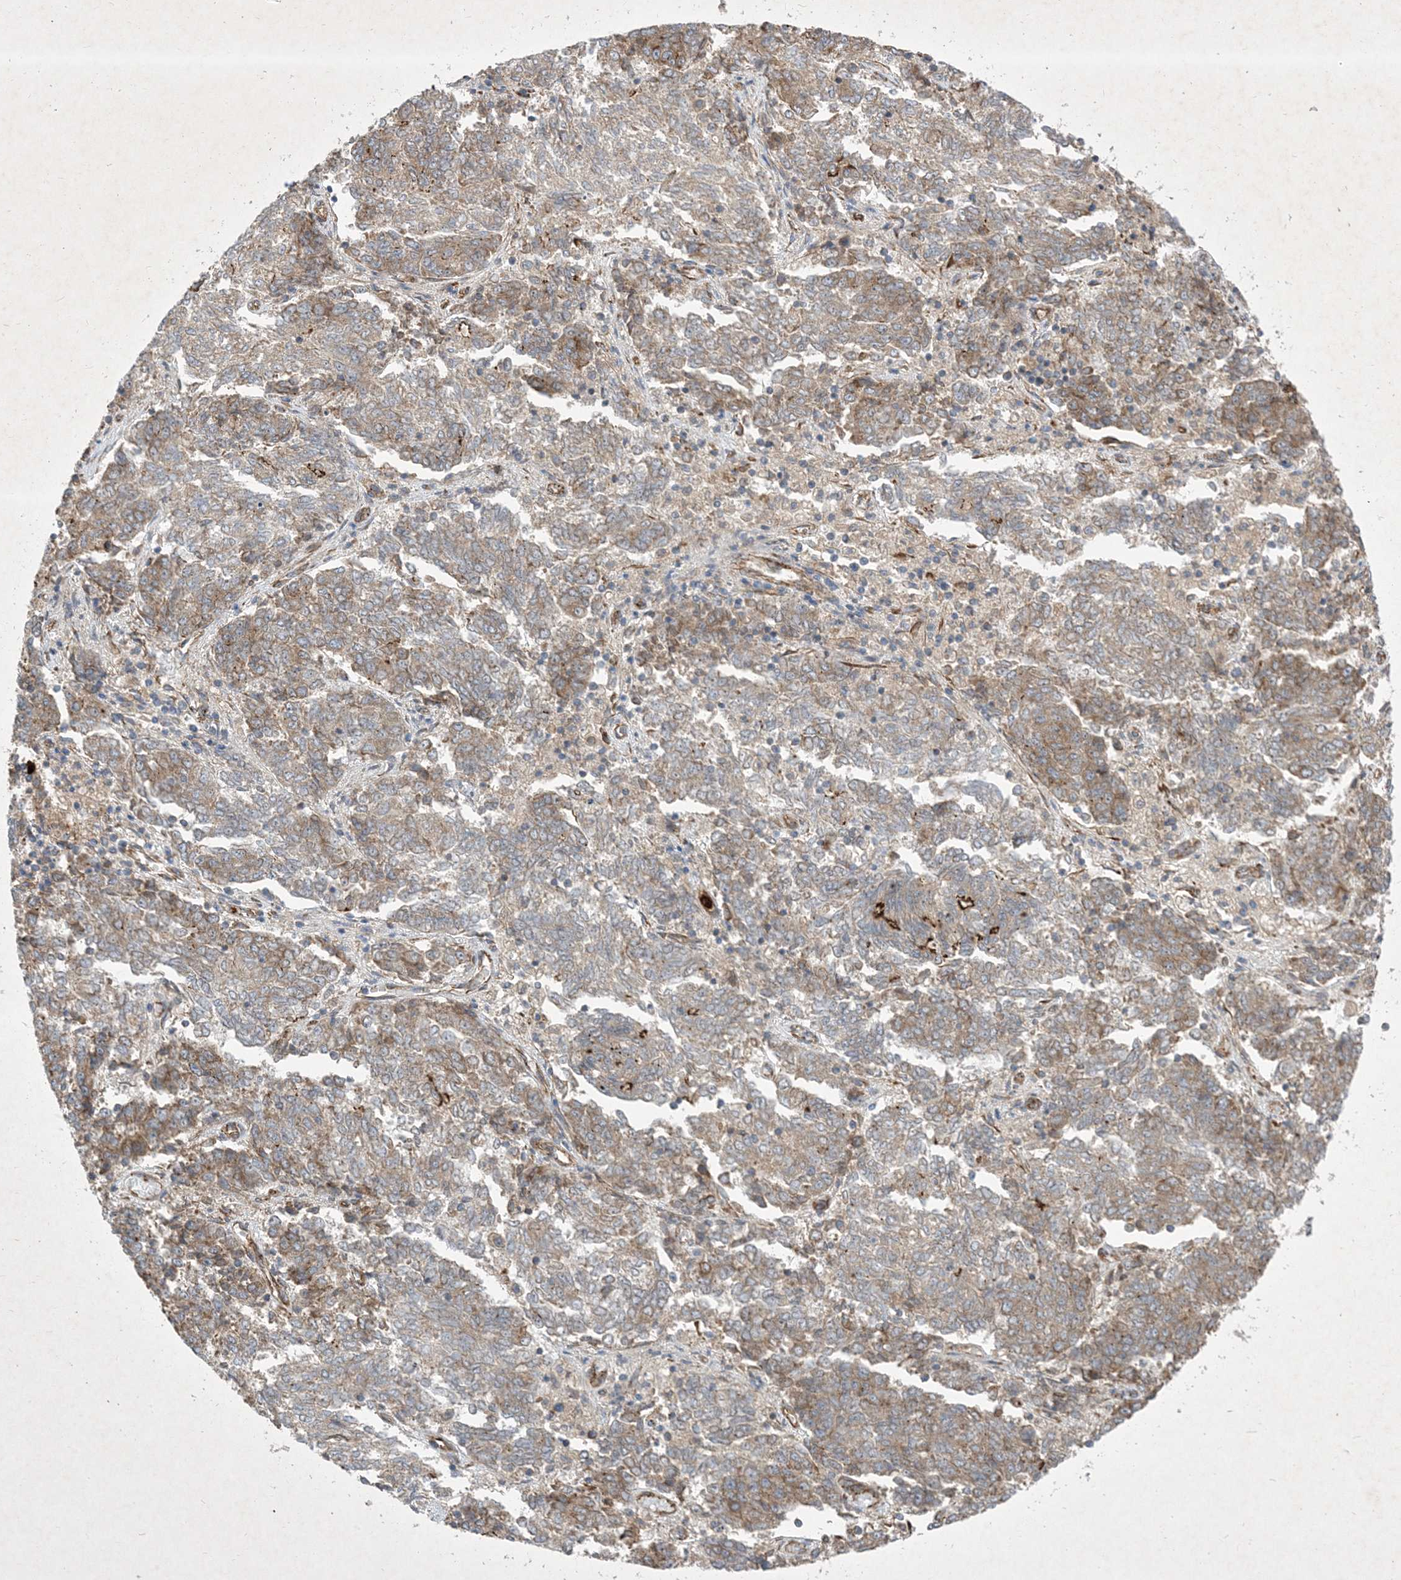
{"staining": {"intensity": "strong", "quantity": "<25%", "location": "cytoplasmic/membranous"}, "tissue": "endometrial cancer", "cell_type": "Tumor cells", "image_type": "cancer", "snomed": [{"axis": "morphology", "description": "Adenocarcinoma, NOS"}, {"axis": "topography", "description": "Endometrium"}], "caption": "Adenocarcinoma (endometrial) stained with a protein marker displays strong staining in tumor cells.", "gene": "OTOP1", "patient": {"sex": "female", "age": 80}}